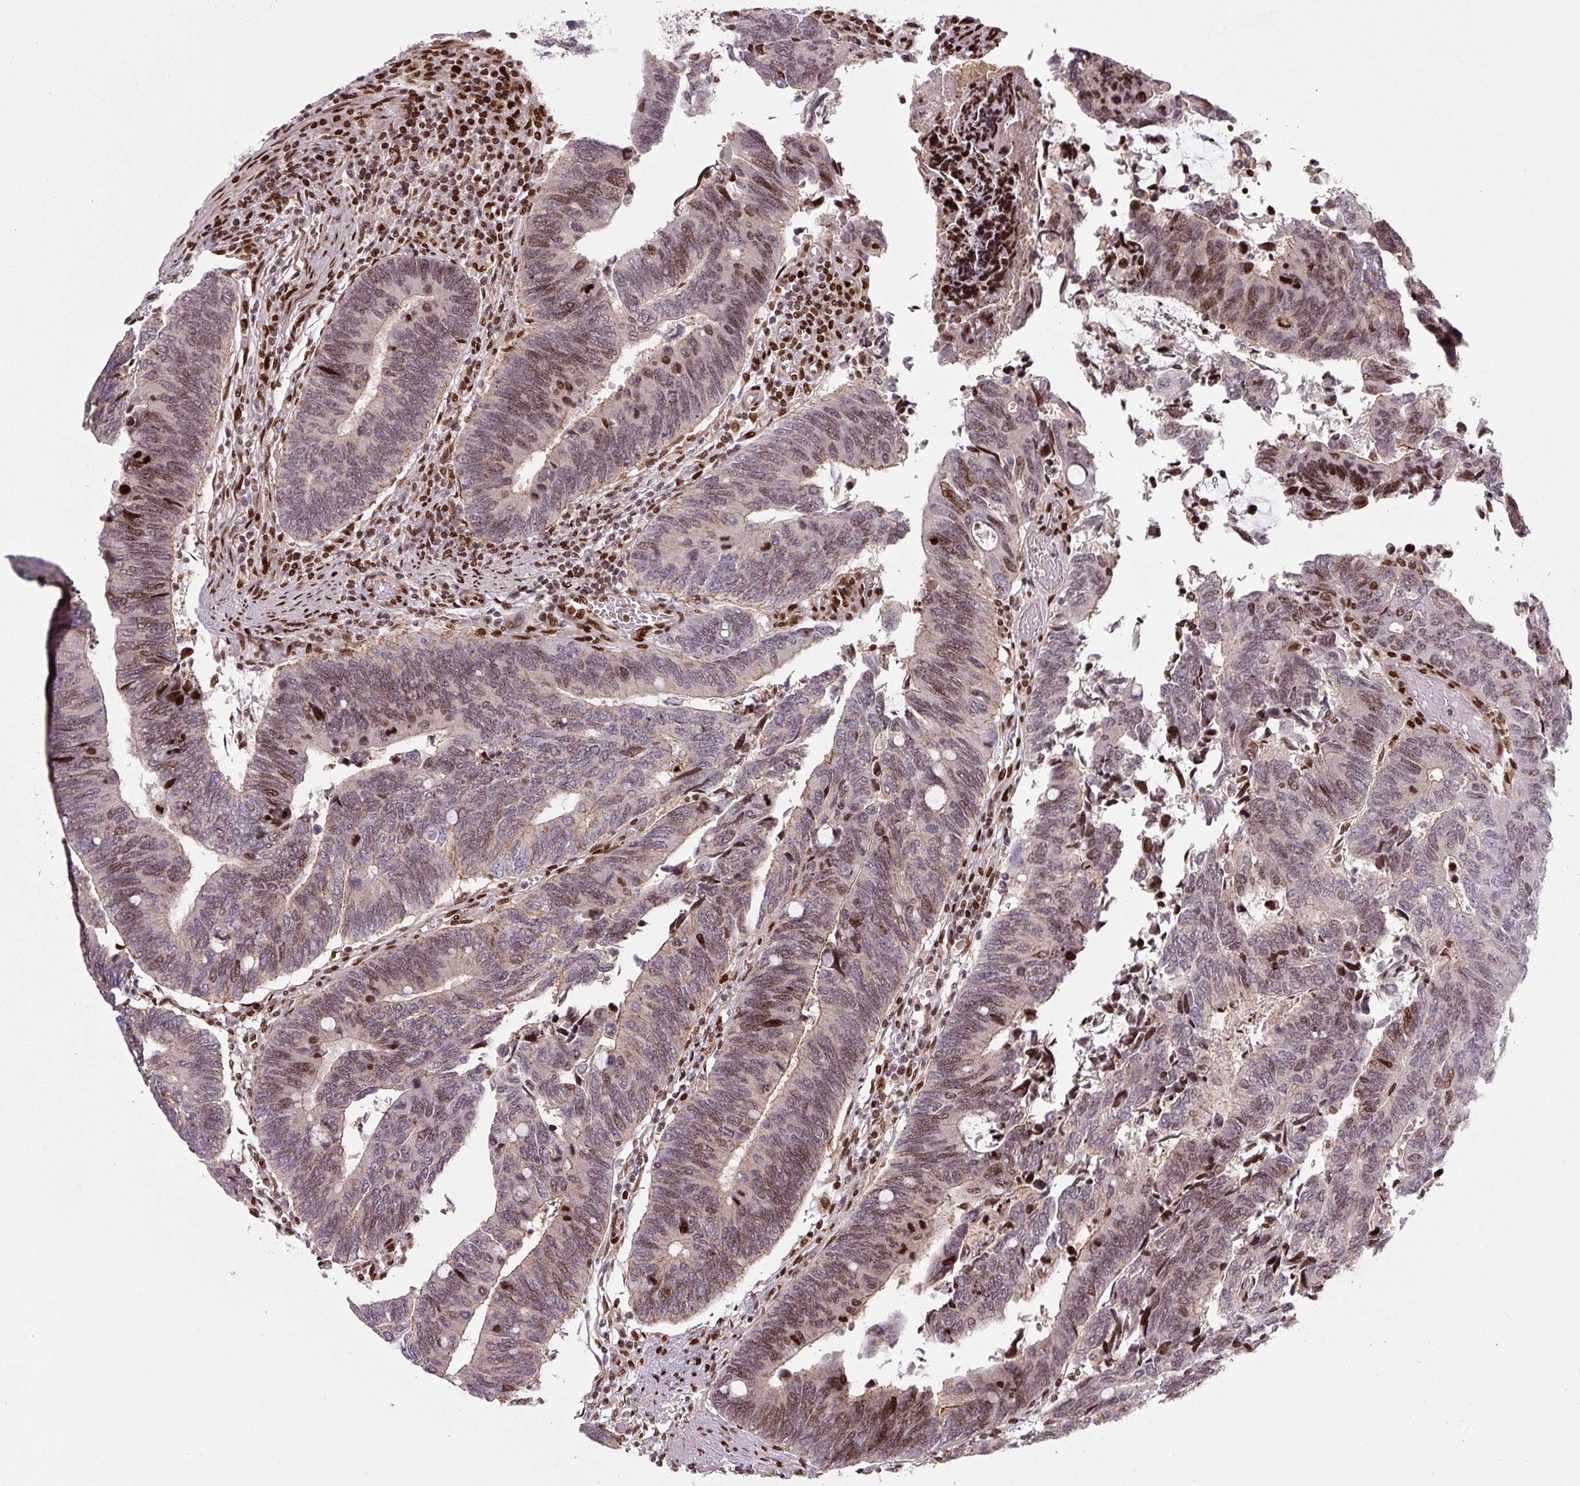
{"staining": {"intensity": "moderate", "quantity": "25%-75%", "location": "nuclear"}, "tissue": "colorectal cancer", "cell_type": "Tumor cells", "image_type": "cancer", "snomed": [{"axis": "morphology", "description": "Adenocarcinoma, NOS"}, {"axis": "topography", "description": "Colon"}], "caption": "DAB (3,3'-diaminobenzidine) immunohistochemical staining of adenocarcinoma (colorectal) exhibits moderate nuclear protein staining in approximately 25%-75% of tumor cells.", "gene": "PYDC2", "patient": {"sex": "male", "age": 87}}